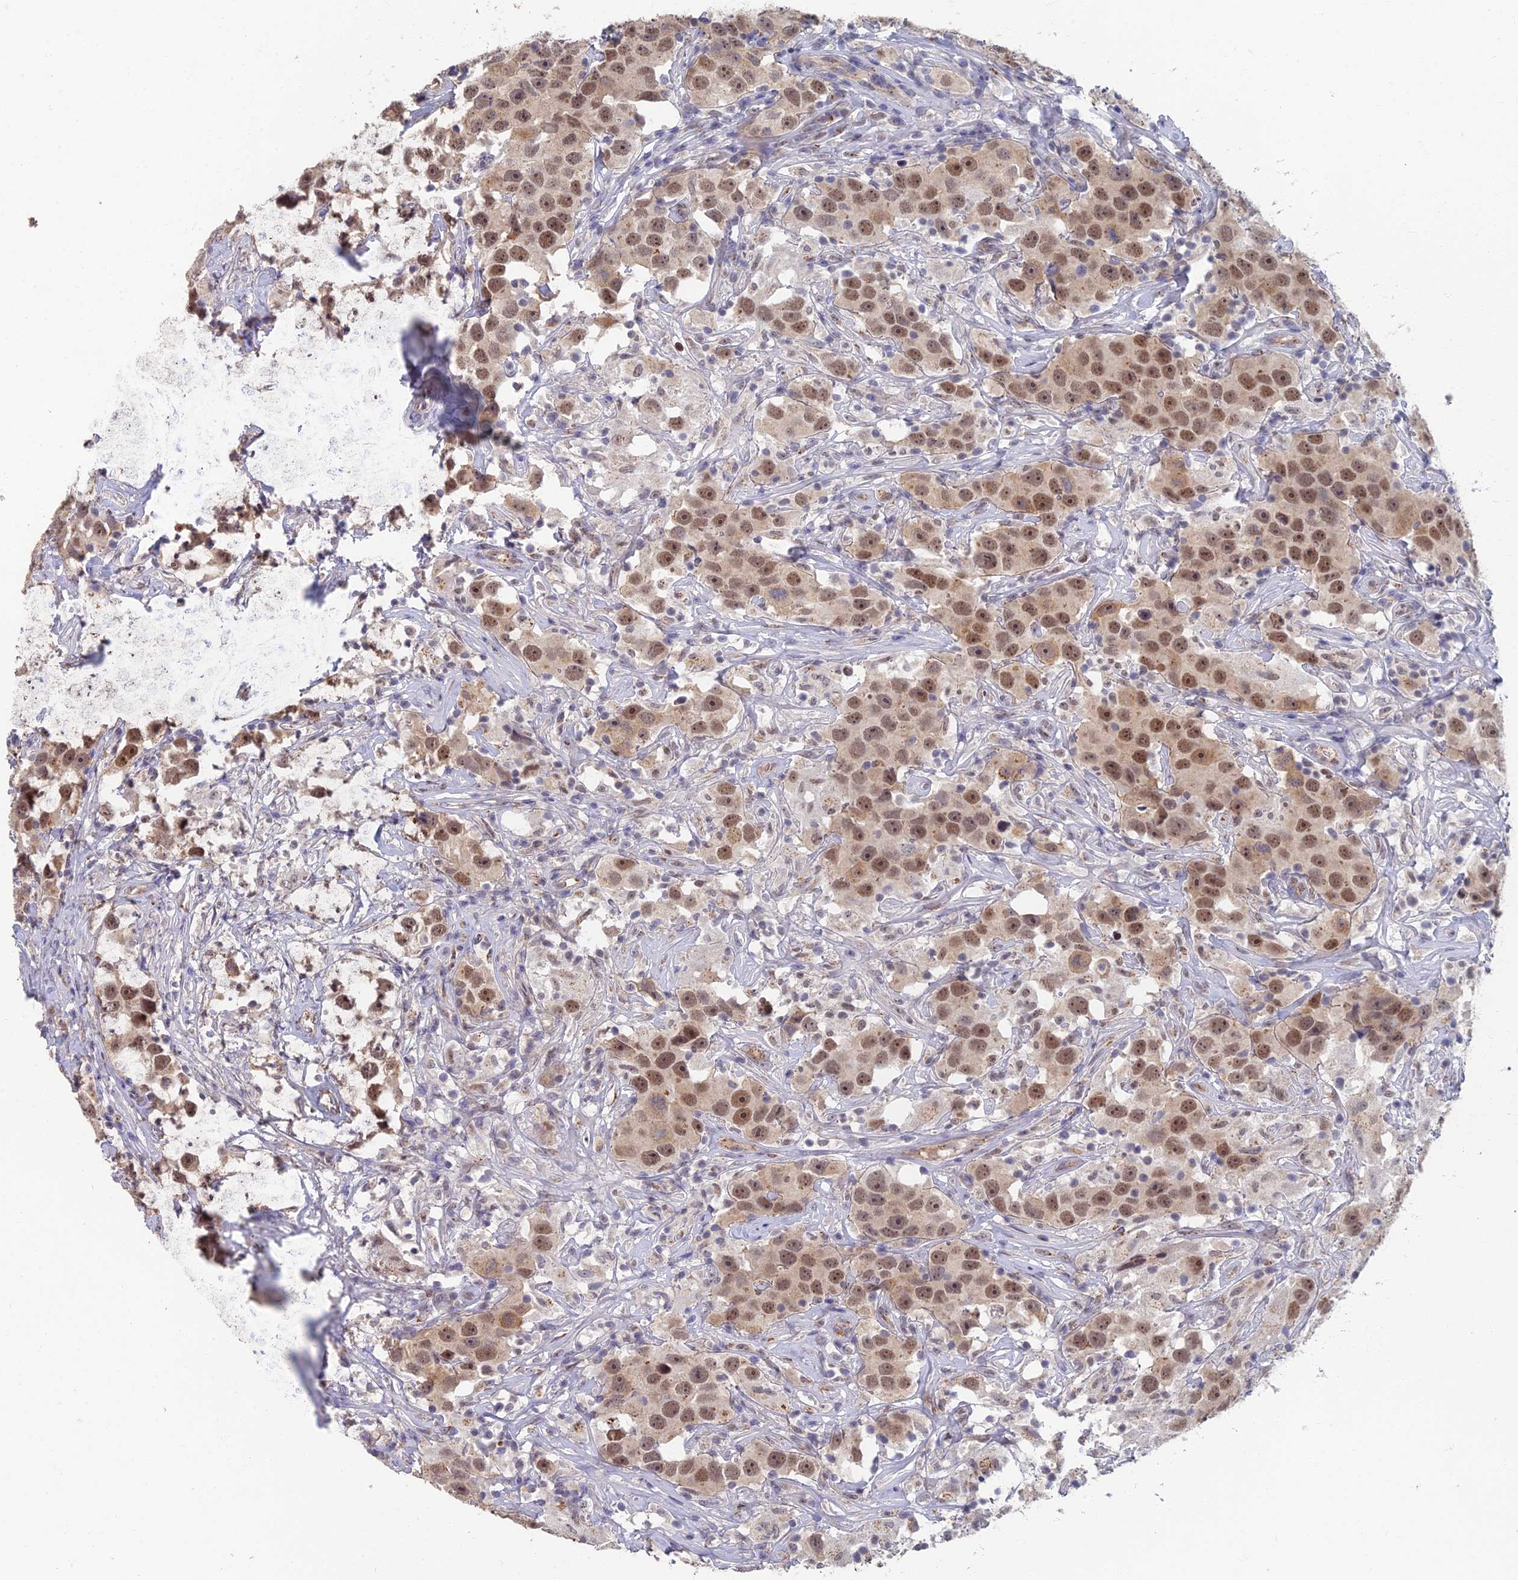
{"staining": {"intensity": "moderate", "quantity": ">75%", "location": "nuclear"}, "tissue": "testis cancer", "cell_type": "Tumor cells", "image_type": "cancer", "snomed": [{"axis": "morphology", "description": "Seminoma, NOS"}, {"axis": "topography", "description": "Testis"}], "caption": "Moderate nuclear staining for a protein is appreciated in about >75% of tumor cells of seminoma (testis) using immunohistochemistry (IHC).", "gene": "GPATCH1", "patient": {"sex": "male", "age": 49}}